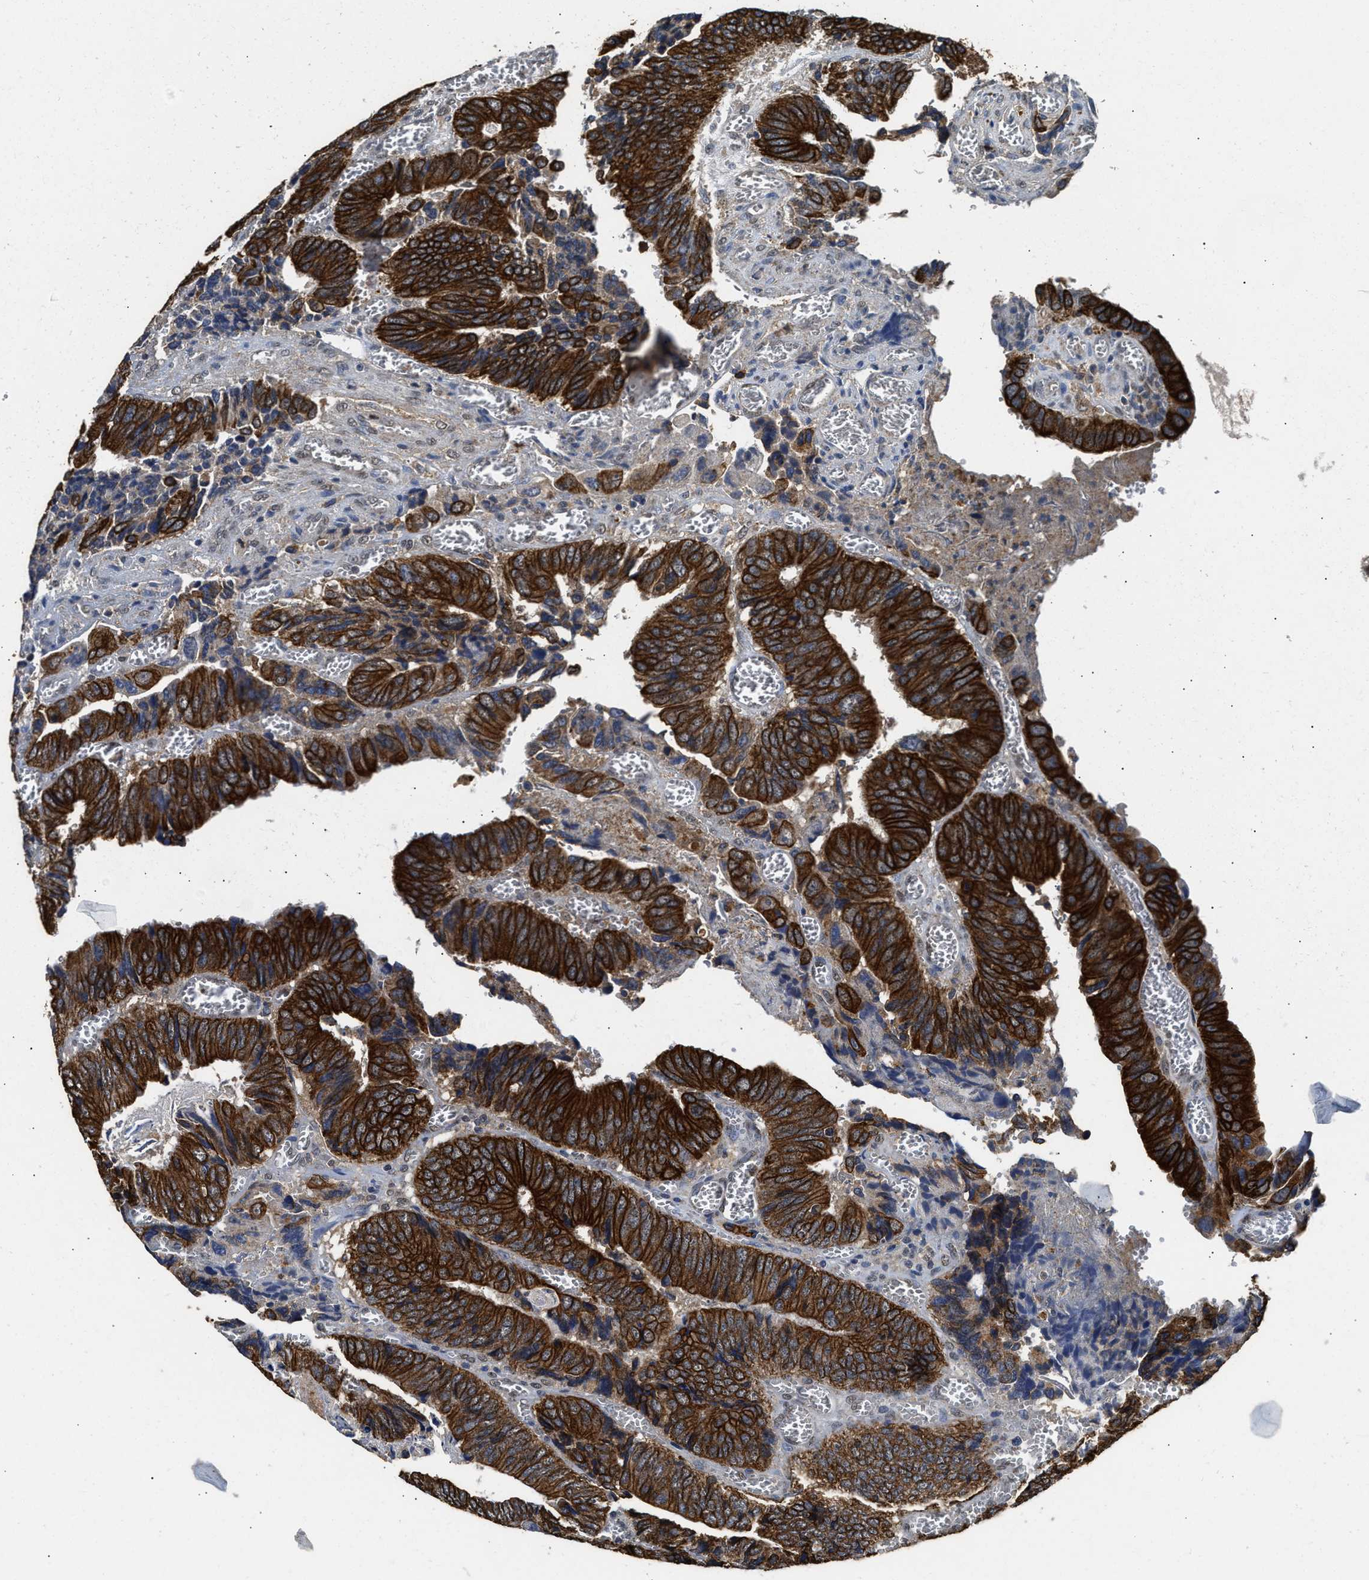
{"staining": {"intensity": "strong", "quantity": ">75%", "location": "cytoplasmic/membranous"}, "tissue": "colorectal cancer", "cell_type": "Tumor cells", "image_type": "cancer", "snomed": [{"axis": "morphology", "description": "Adenocarcinoma, NOS"}, {"axis": "topography", "description": "Colon"}], "caption": "Protein expression by IHC shows strong cytoplasmic/membranous positivity in about >75% of tumor cells in colorectal cancer (adenocarcinoma).", "gene": "CTNNA1", "patient": {"sex": "male", "age": 72}}